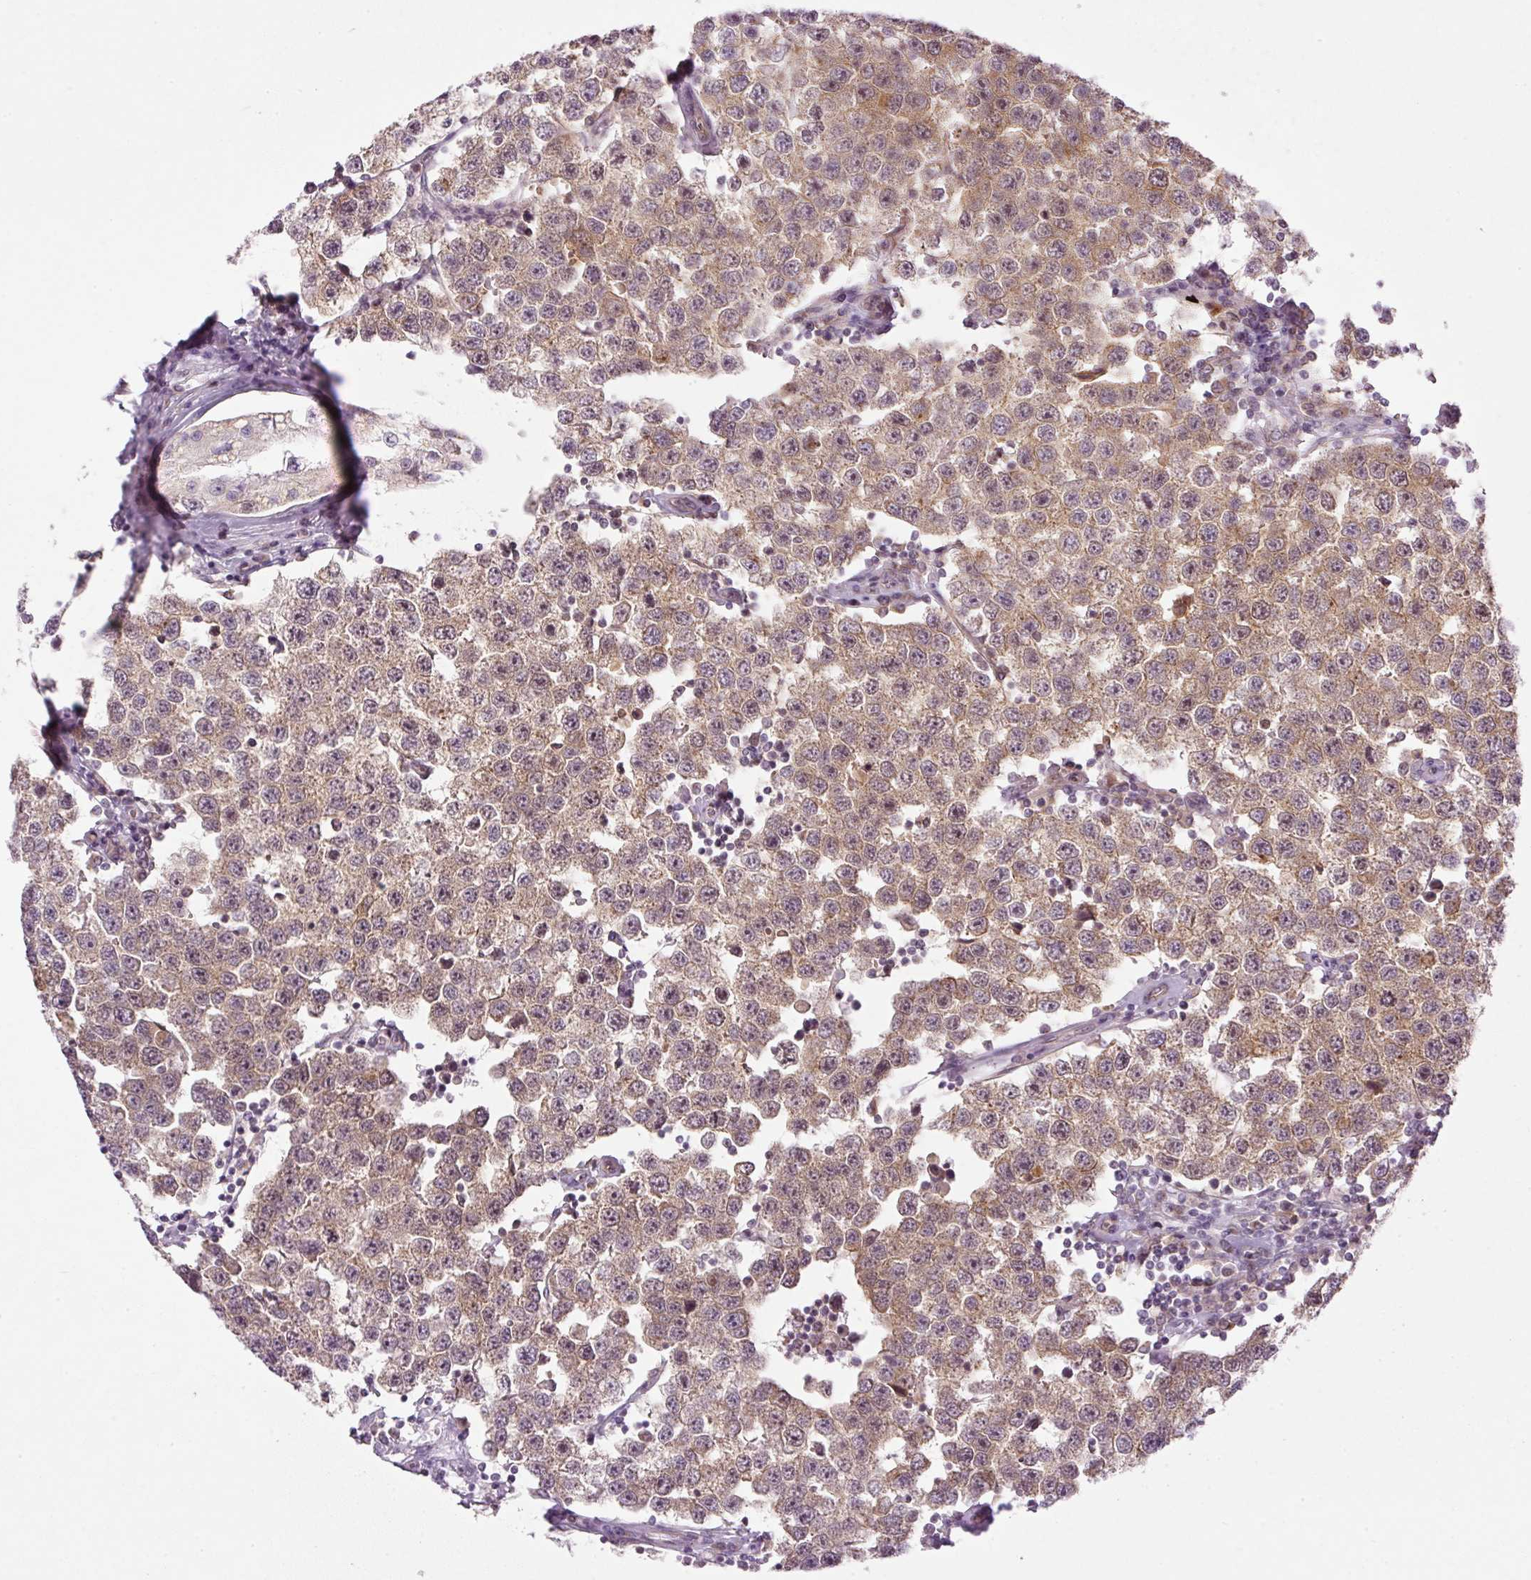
{"staining": {"intensity": "moderate", "quantity": ">75%", "location": "cytoplasmic/membranous"}, "tissue": "testis cancer", "cell_type": "Tumor cells", "image_type": "cancer", "snomed": [{"axis": "morphology", "description": "Seminoma, NOS"}, {"axis": "topography", "description": "Testis"}], "caption": "Immunohistochemical staining of testis seminoma demonstrates medium levels of moderate cytoplasmic/membranous staining in approximately >75% of tumor cells.", "gene": "MZT2B", "patient": {"sex": "male", "age": 34}}